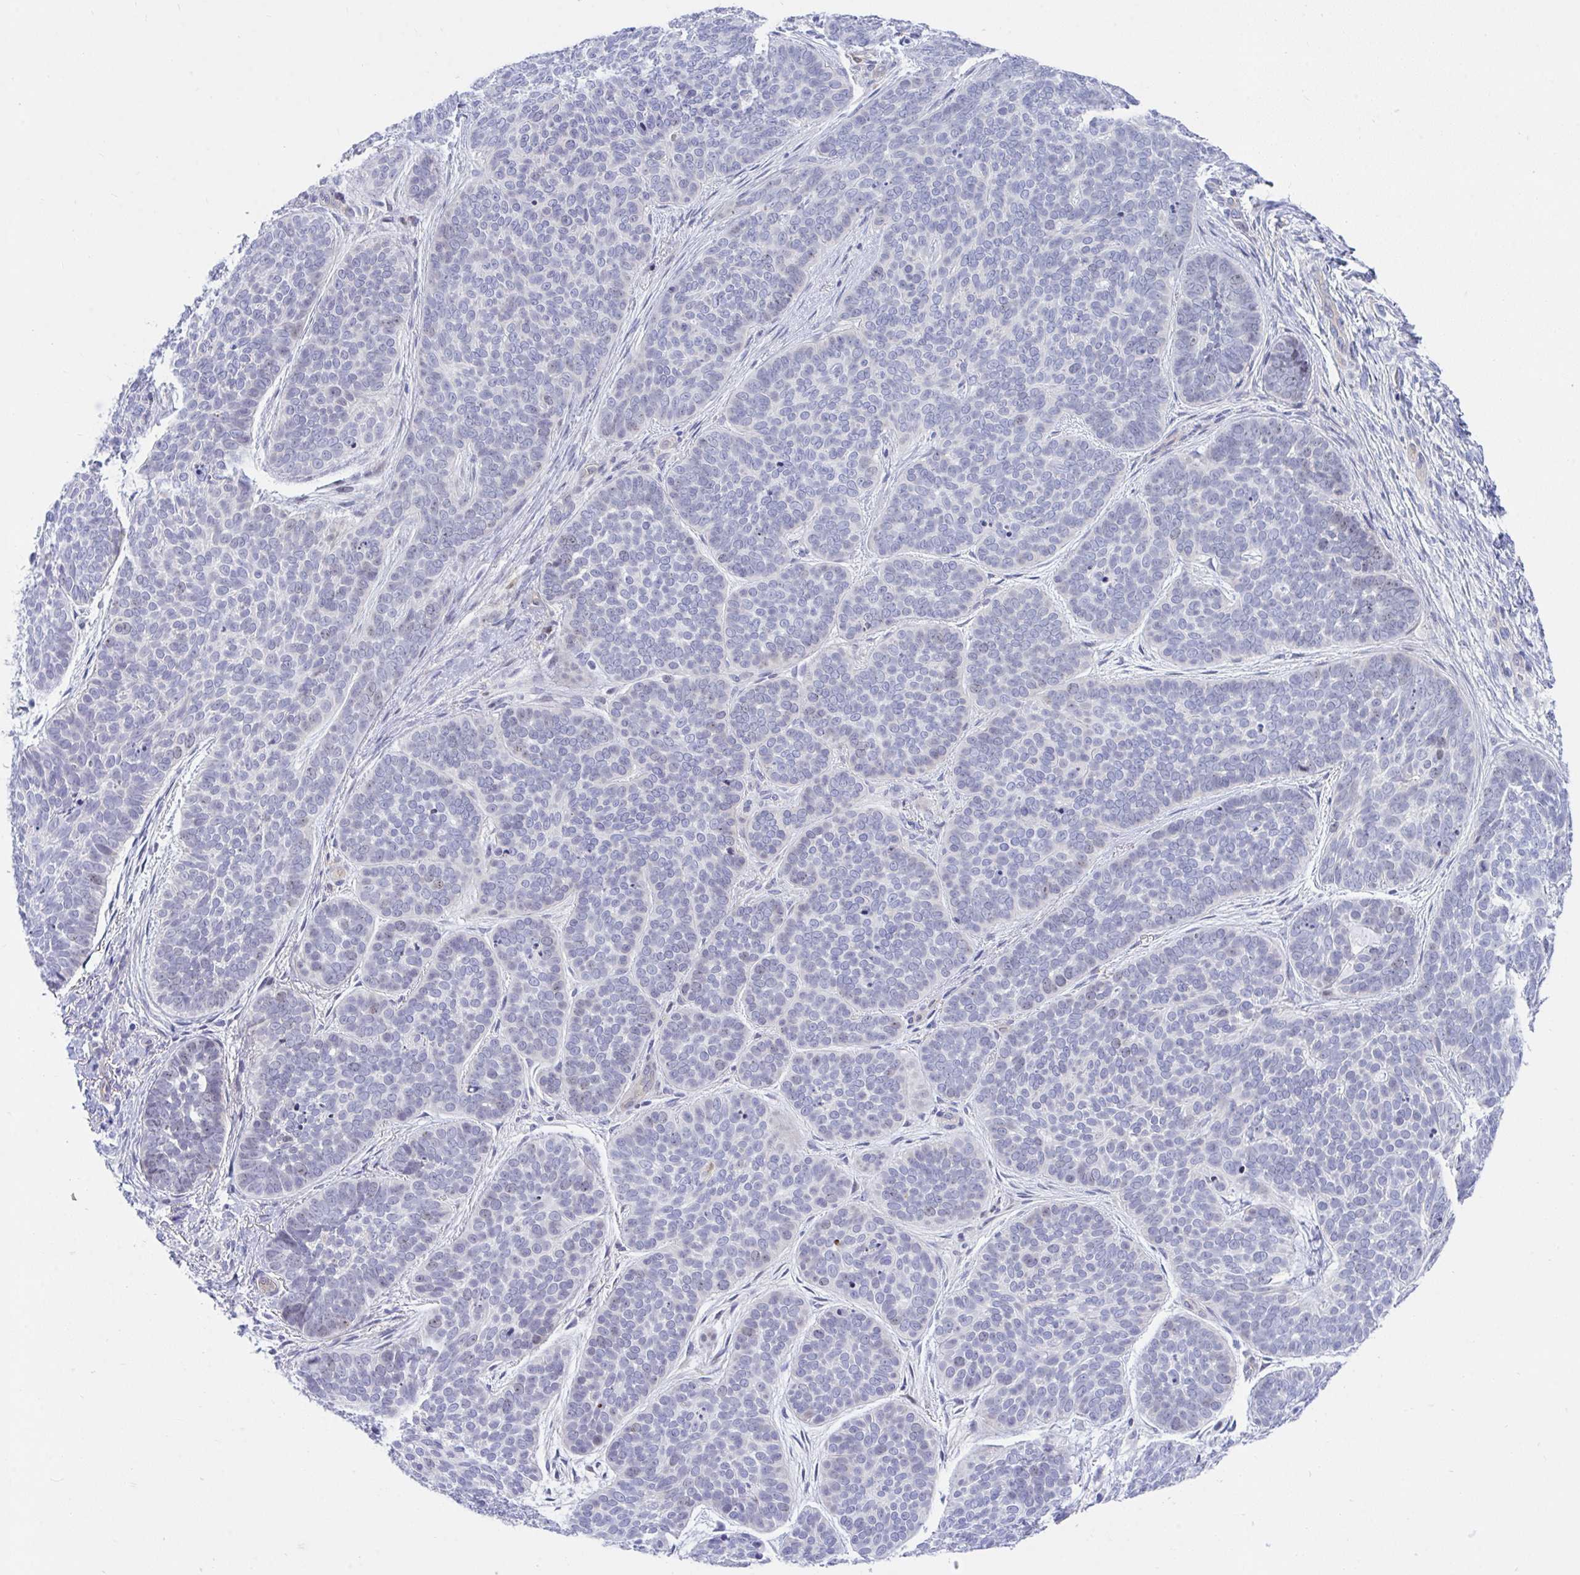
{"staining": {"intensity": "weak", "quantity": "<25%", "location": "nuclear"}, "tissue": "skin cancer", "cell_type": "Tumor cells", "image_type": "cancer", "snomed": [{"axis": "morphology", "description": "Basal cell carcinoma"}, {"axis": "topography", "description": "Skin"}, {"axis": "topography", "description": "Skin of nose"}], "caption": "The photomicrograph reveals no significant staining in tumor cells of skin cancer.", "gene": "CENPQ", "patient": {"sex": "female", "age": 81}}